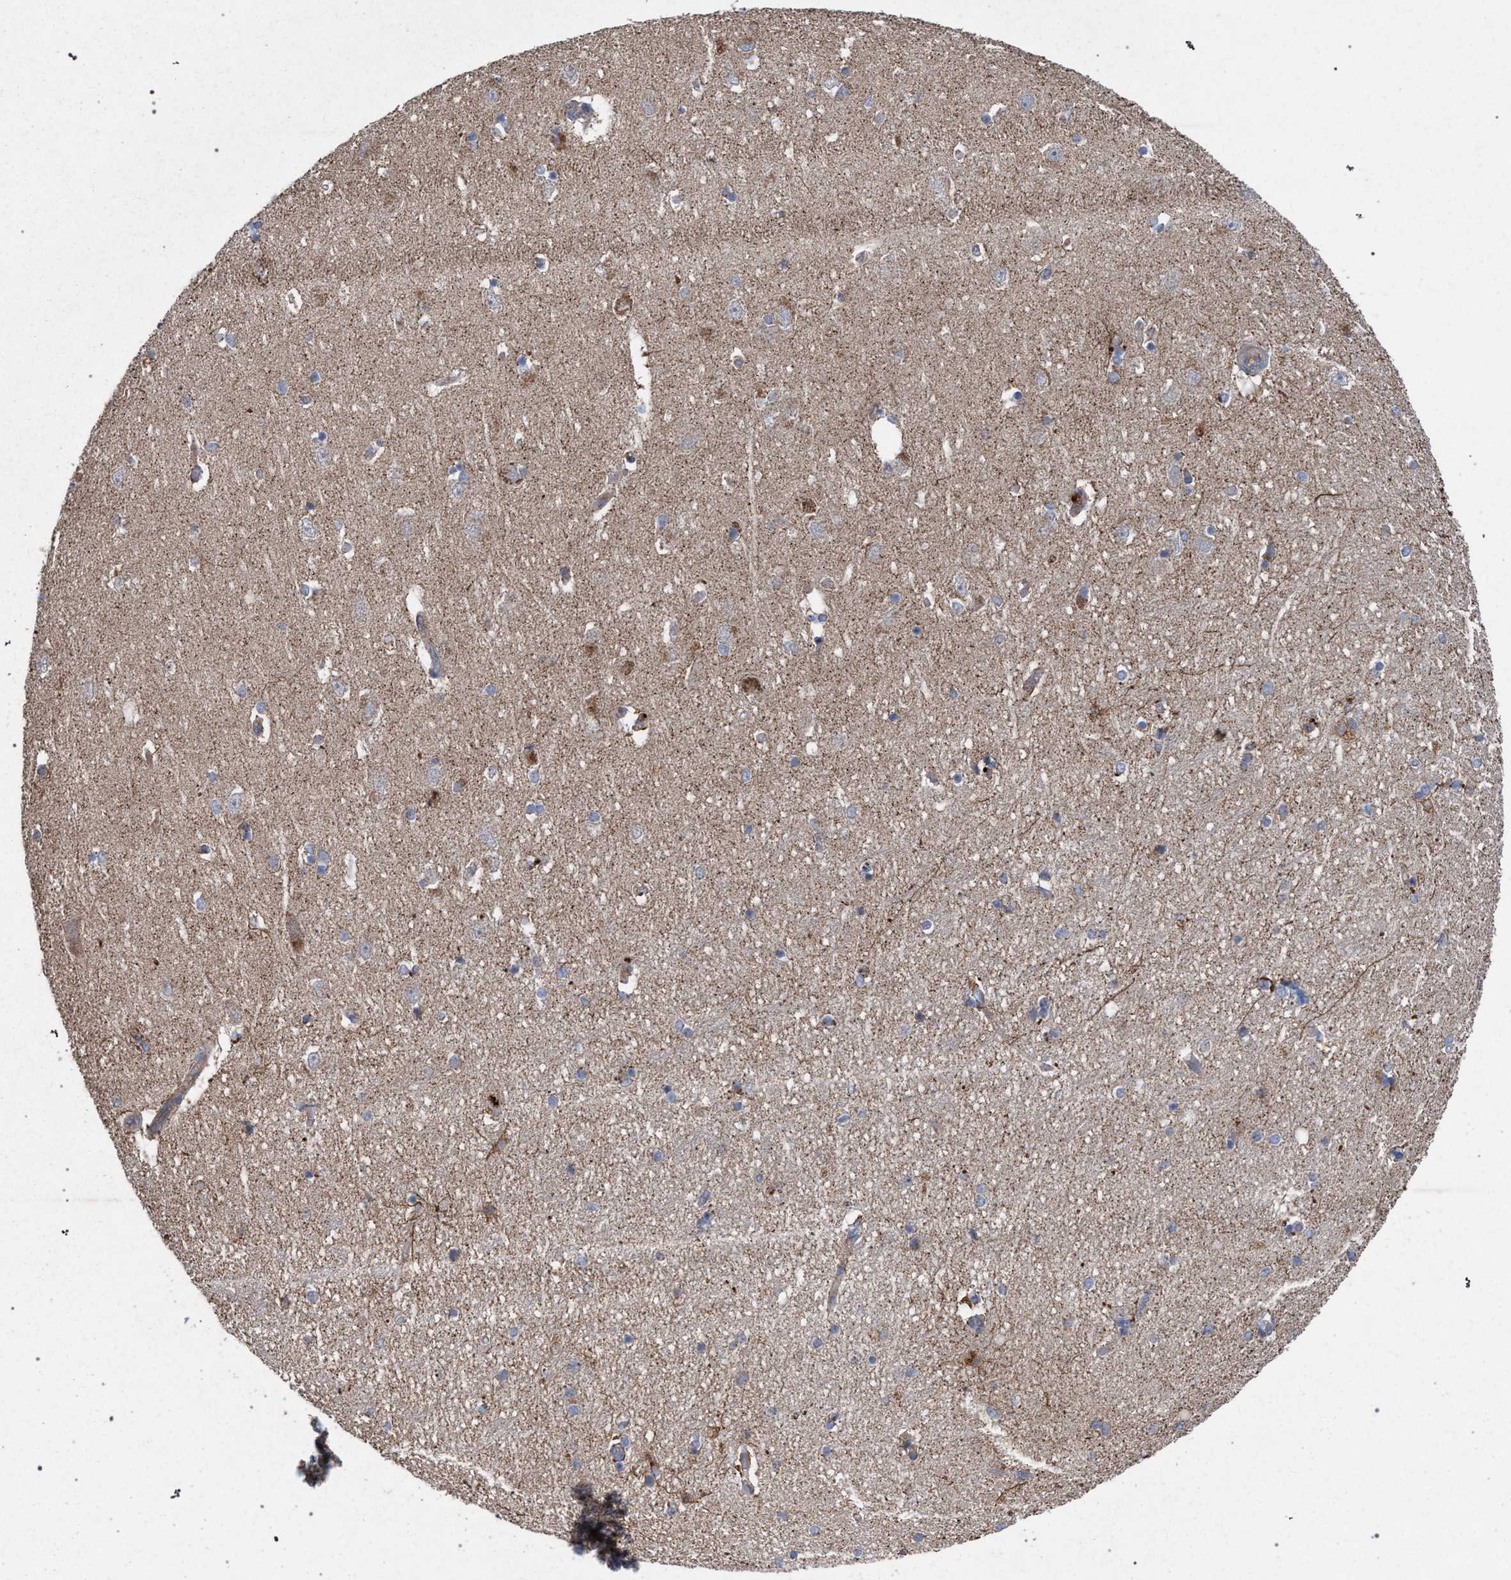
{"staining": {"intensity": "moderate", "quantity": "<25%", "location": "cytoplasmic/membranous"}, "tissue": "hippocampus", "cell_type": "Glial cells", "image_type": "normal", "snomed": [{"axis": "morphology", "description": "Normal tissue, NOS"}, {"axis": "topography", "description": "Hippocampus"}], "caption": "Glial cells demonstrate moderate cytoplasmic/membranous expression in about <25% of cells in benign hippocampus.", "gene": "BCL2L12", "patient": {"sex": "female", "age": 54}}